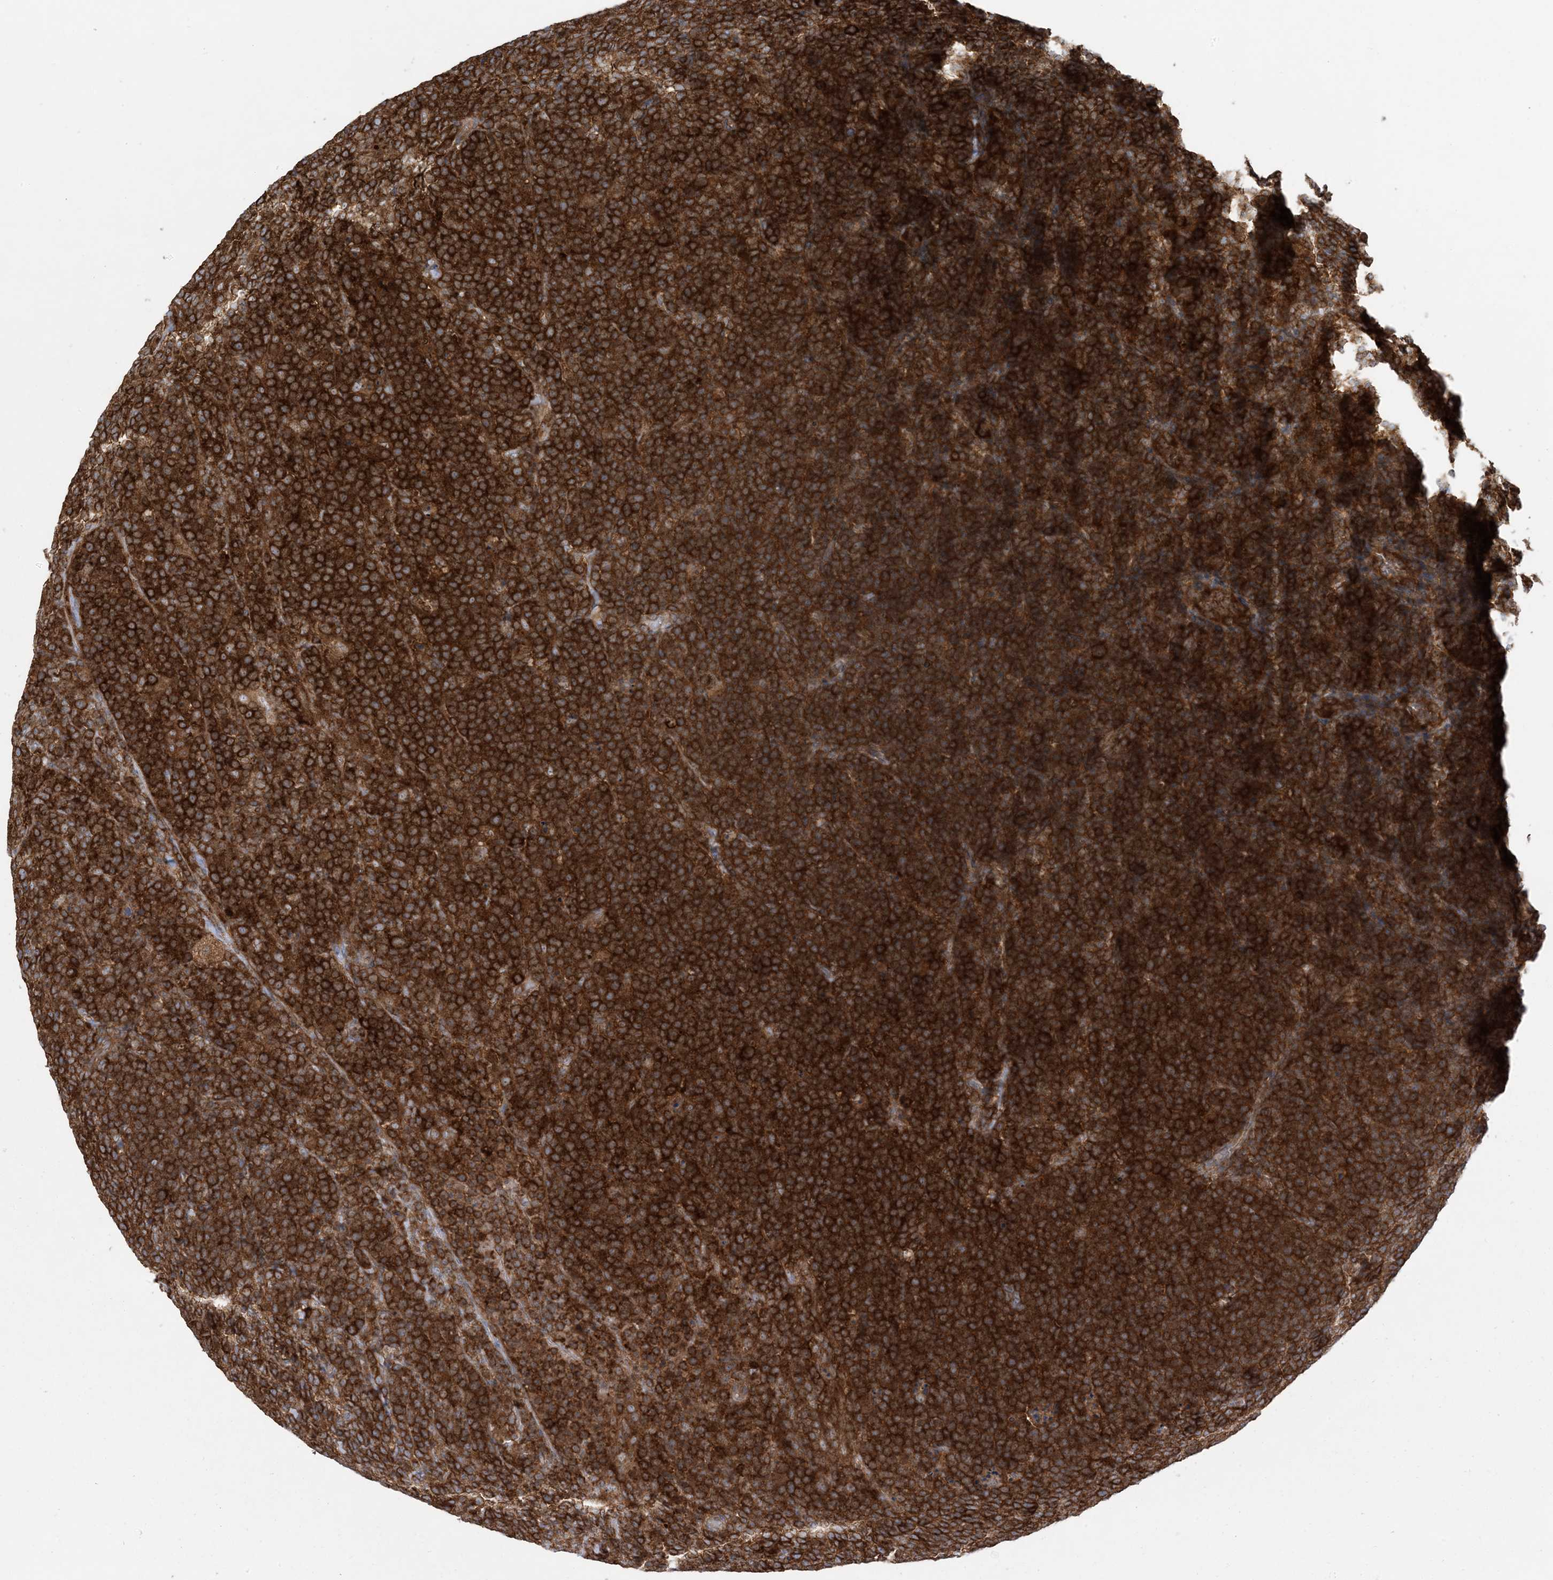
{"staining": {"intensity": "strong", "quantity": ">75%", "location": "cytoplasmic/membranous"}, "tissue": "lymphoma", "cell_type": "Tumor cells", "image_type": "cancer", "snomed": [{"axis": "morphology", "description": "Malignant lymphoma, non-Hodgkin's type, High grade"}, {"axis": "topography", "description": "Lymph node"}], "caption": "The histopathology image reveals staining of lymphoma, revealing strong cytoplasmic/membranous protein staining (brown color) within tumor cells.", "gene": "OLA1", "patient": {"sex": "male", "age": 61}}